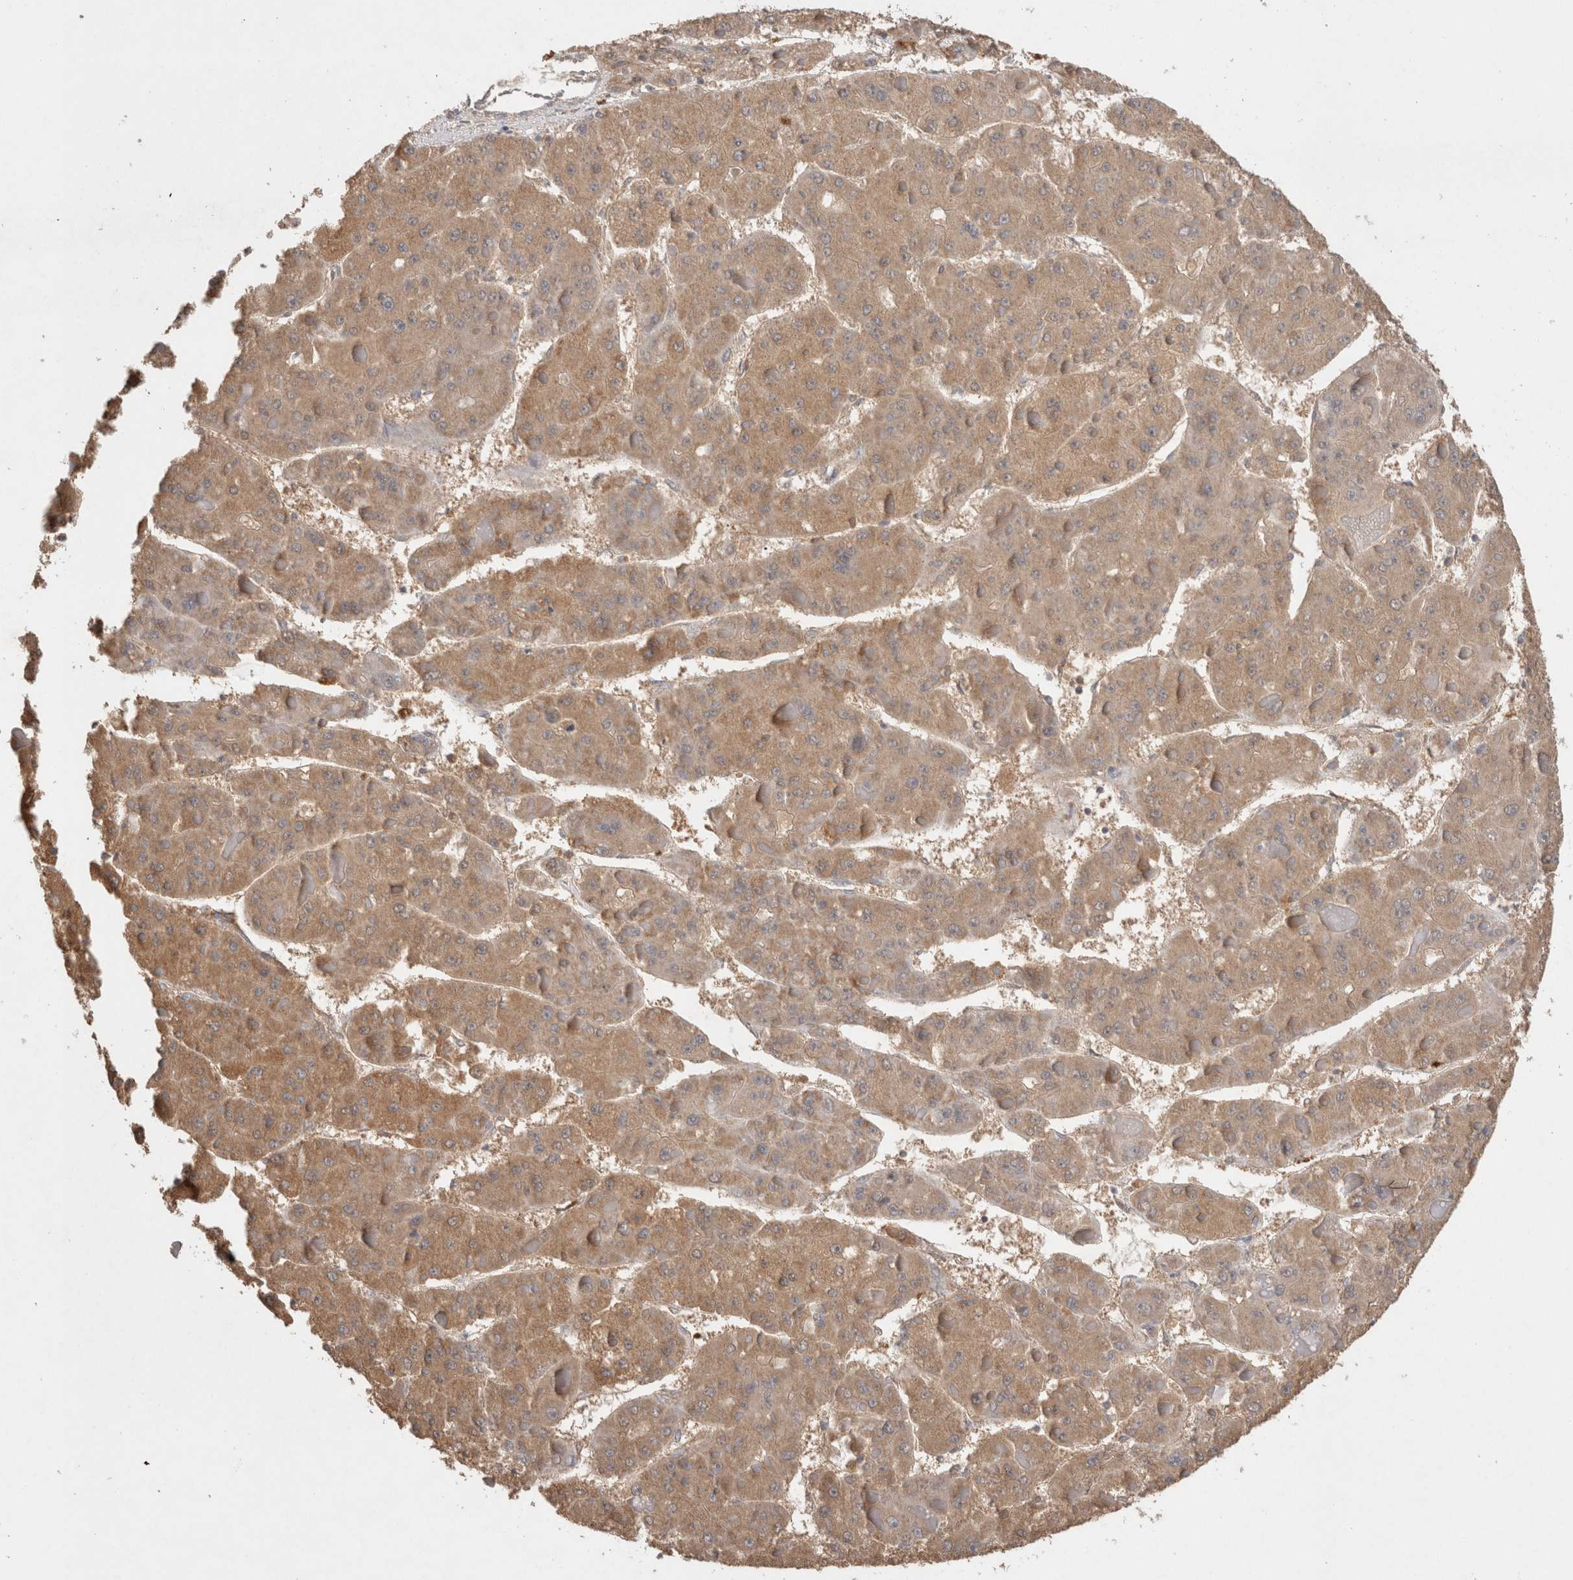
{"staining": {"intensity": "moderate", "quantity": ">75%", "location": "cytoplasmic/membranous"}, "tissue": "liver cancer", "cell_type": "Tumor cells", "image_type": "cancer", "snomed": [{"axis": "morphology", "description": "Carcinoma, Hepatocellular, NOS"}, {"axis": "topography", "description": "Liver"}], "caption": "Human liver cancer stained for a protein (brown) demonstrates moderate cytoplasmic/membranous positive positivity in about >75% of tumor cells.", "gene": "RAB14", "patient": {"sex": "female", "age": 73}}